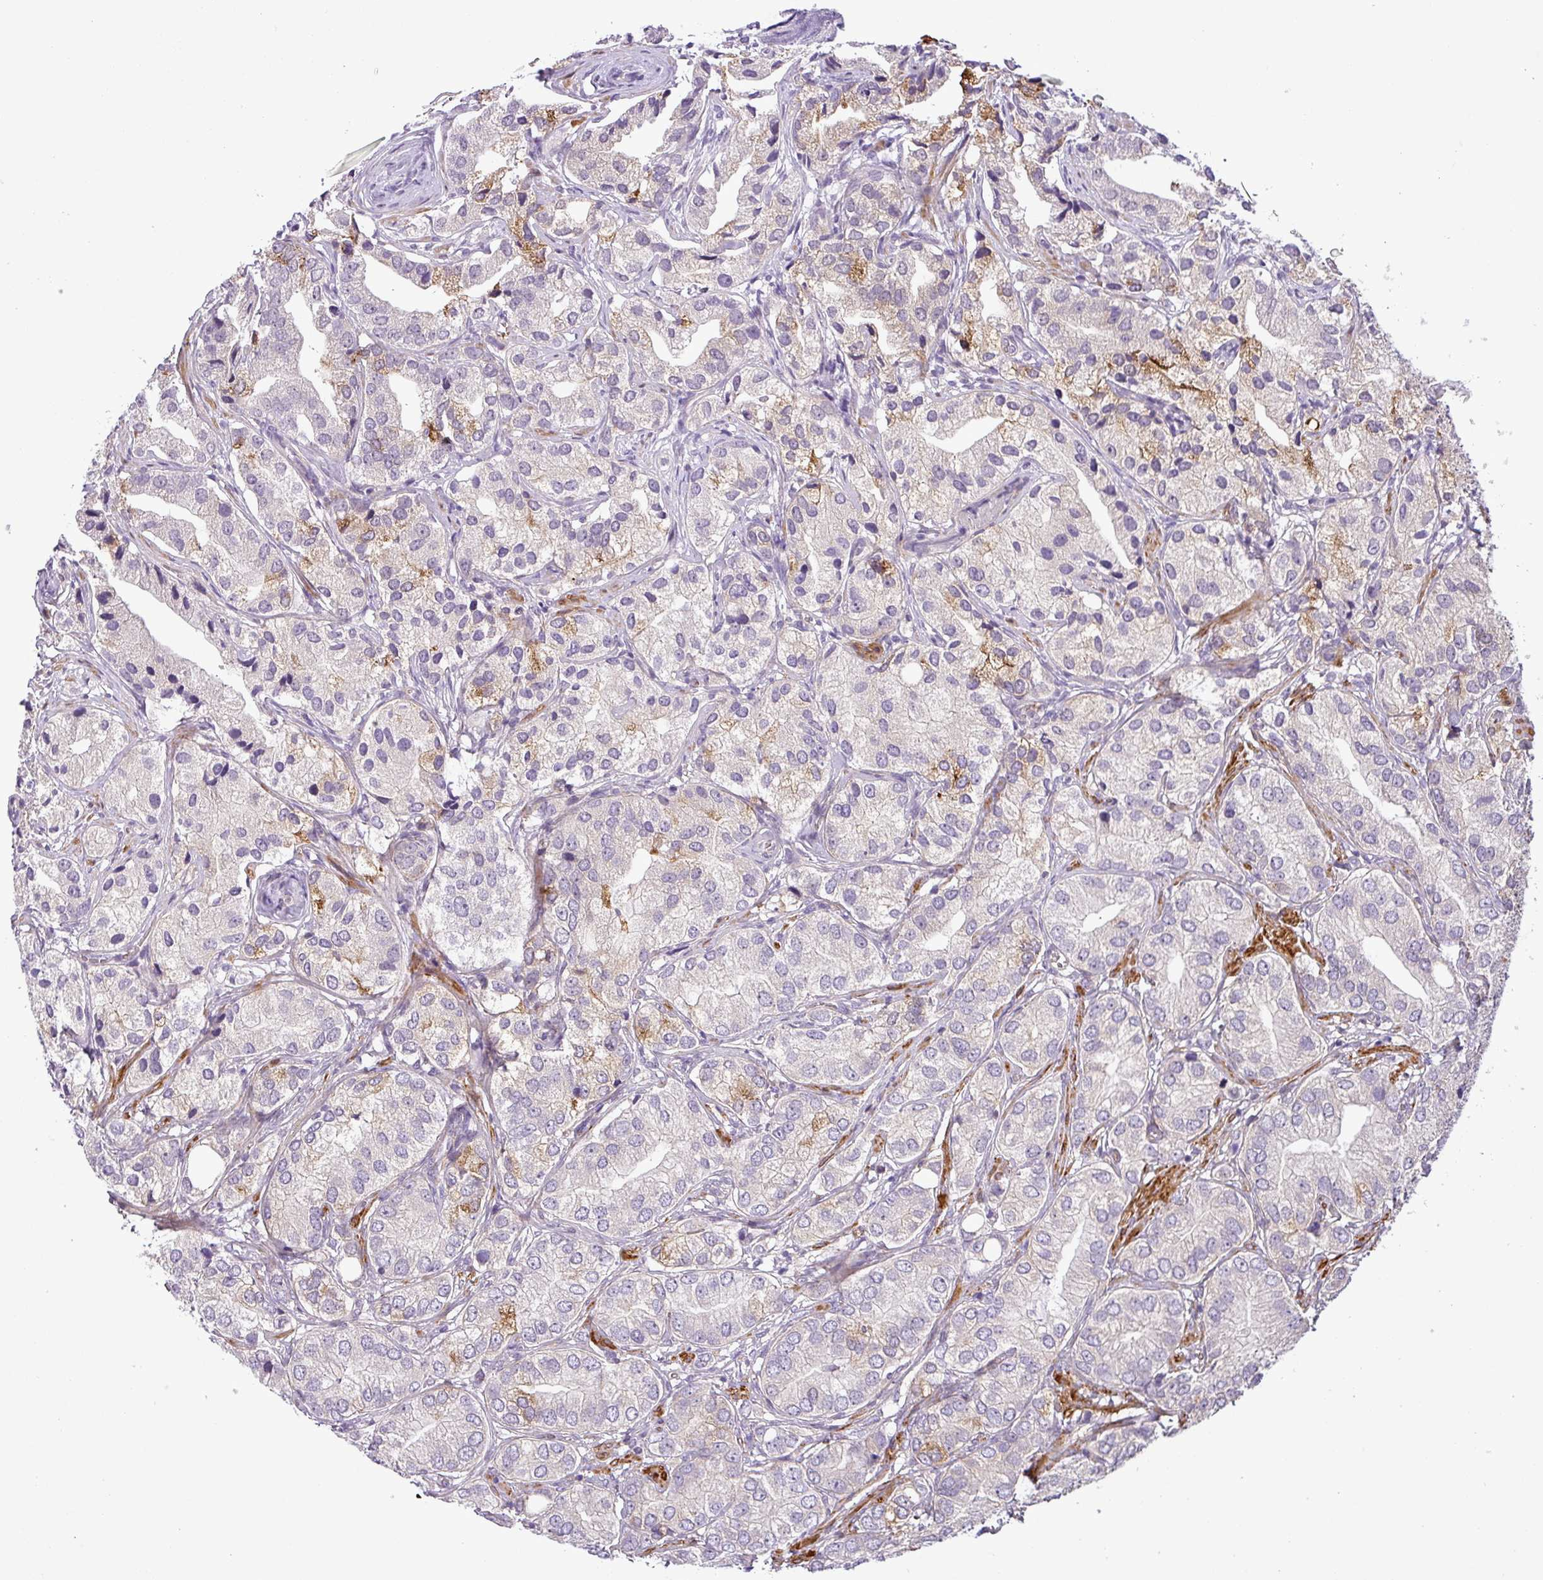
{"staining": {"intensity": "weak", "quantity": "<25%", "location": "cytoplasmic/membranous"}, "tissue": "prostate cancer", "cell_type": "Tumor cells", "image_type": "cancer", "snomed": [{"axis": "morphology", "description": "Adenocarcinoma, High grade"}, {"axis": "topography", "description": "Prostate"}], "caption": "This is an IHC micrograph of human prostate cancer (high-grade adenocarcinoma). There is no expression in tumor cells.", "gene": "NBEAL2", "patient": {"sex": "male", "age": 82}}